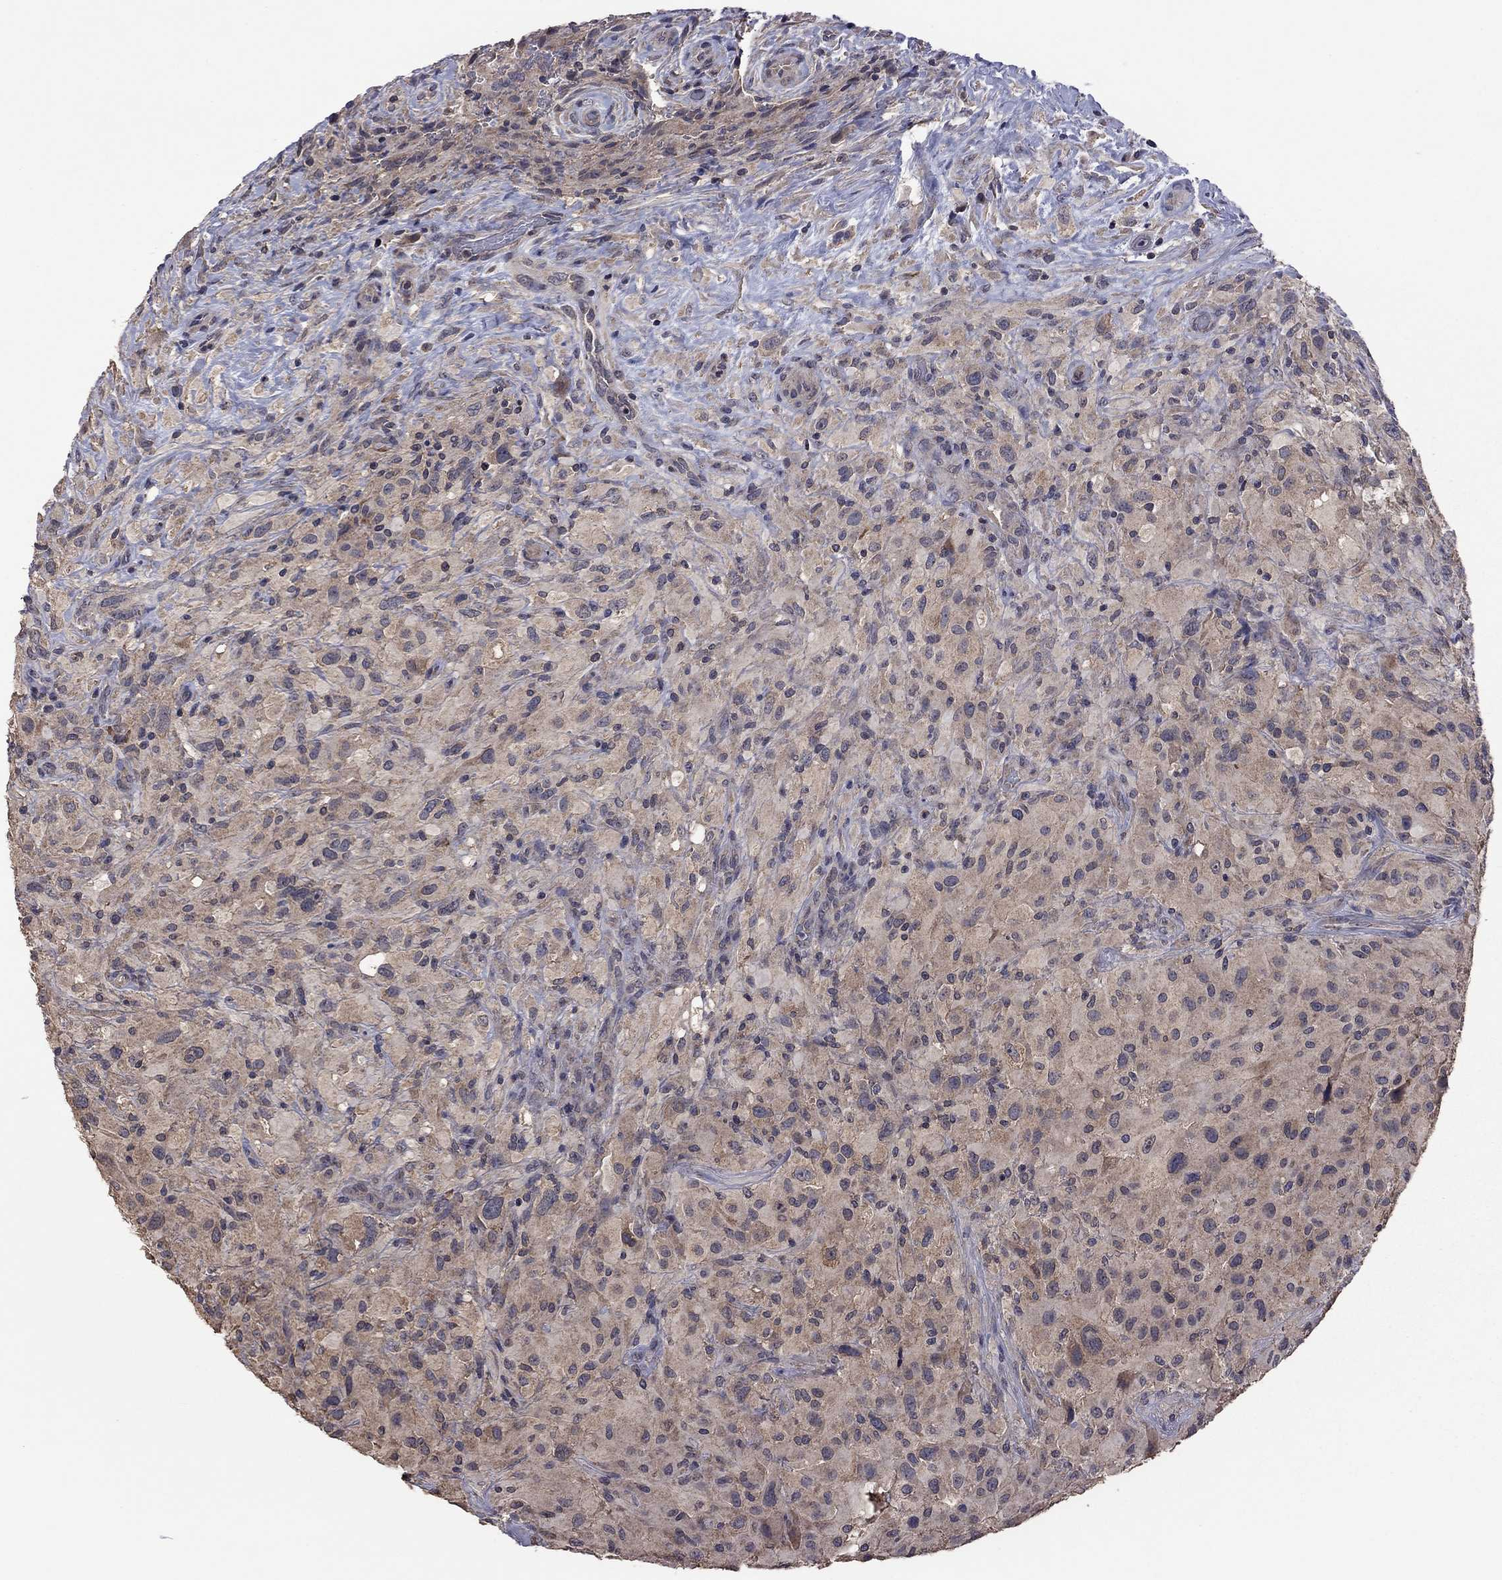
{"staining": {"intensity": "negative", "quantity": "none", "location": "none"}, "tissue": "glioma", "cell_type": "Tumor cells", "image_type": "cancer", "snomed": [{"axis": "morphology", "description": "Glioma, malignant, High grade"}, {"axis": "topography", "description": "Cerebral cortex"}], "caption": "High magnification brightfield microscopy of glioma stained with DAB (brown) and counterstained with hematoxylin (blue): tumor cells show no significant positivity. The staining is performed using DAB (3,3'-diaminobenzidine) brown chromogen with nuclei counter-stained in using hematoxylin.", "gene": "TSNARE1", "patient": {"sex": "male", "age": 35}}